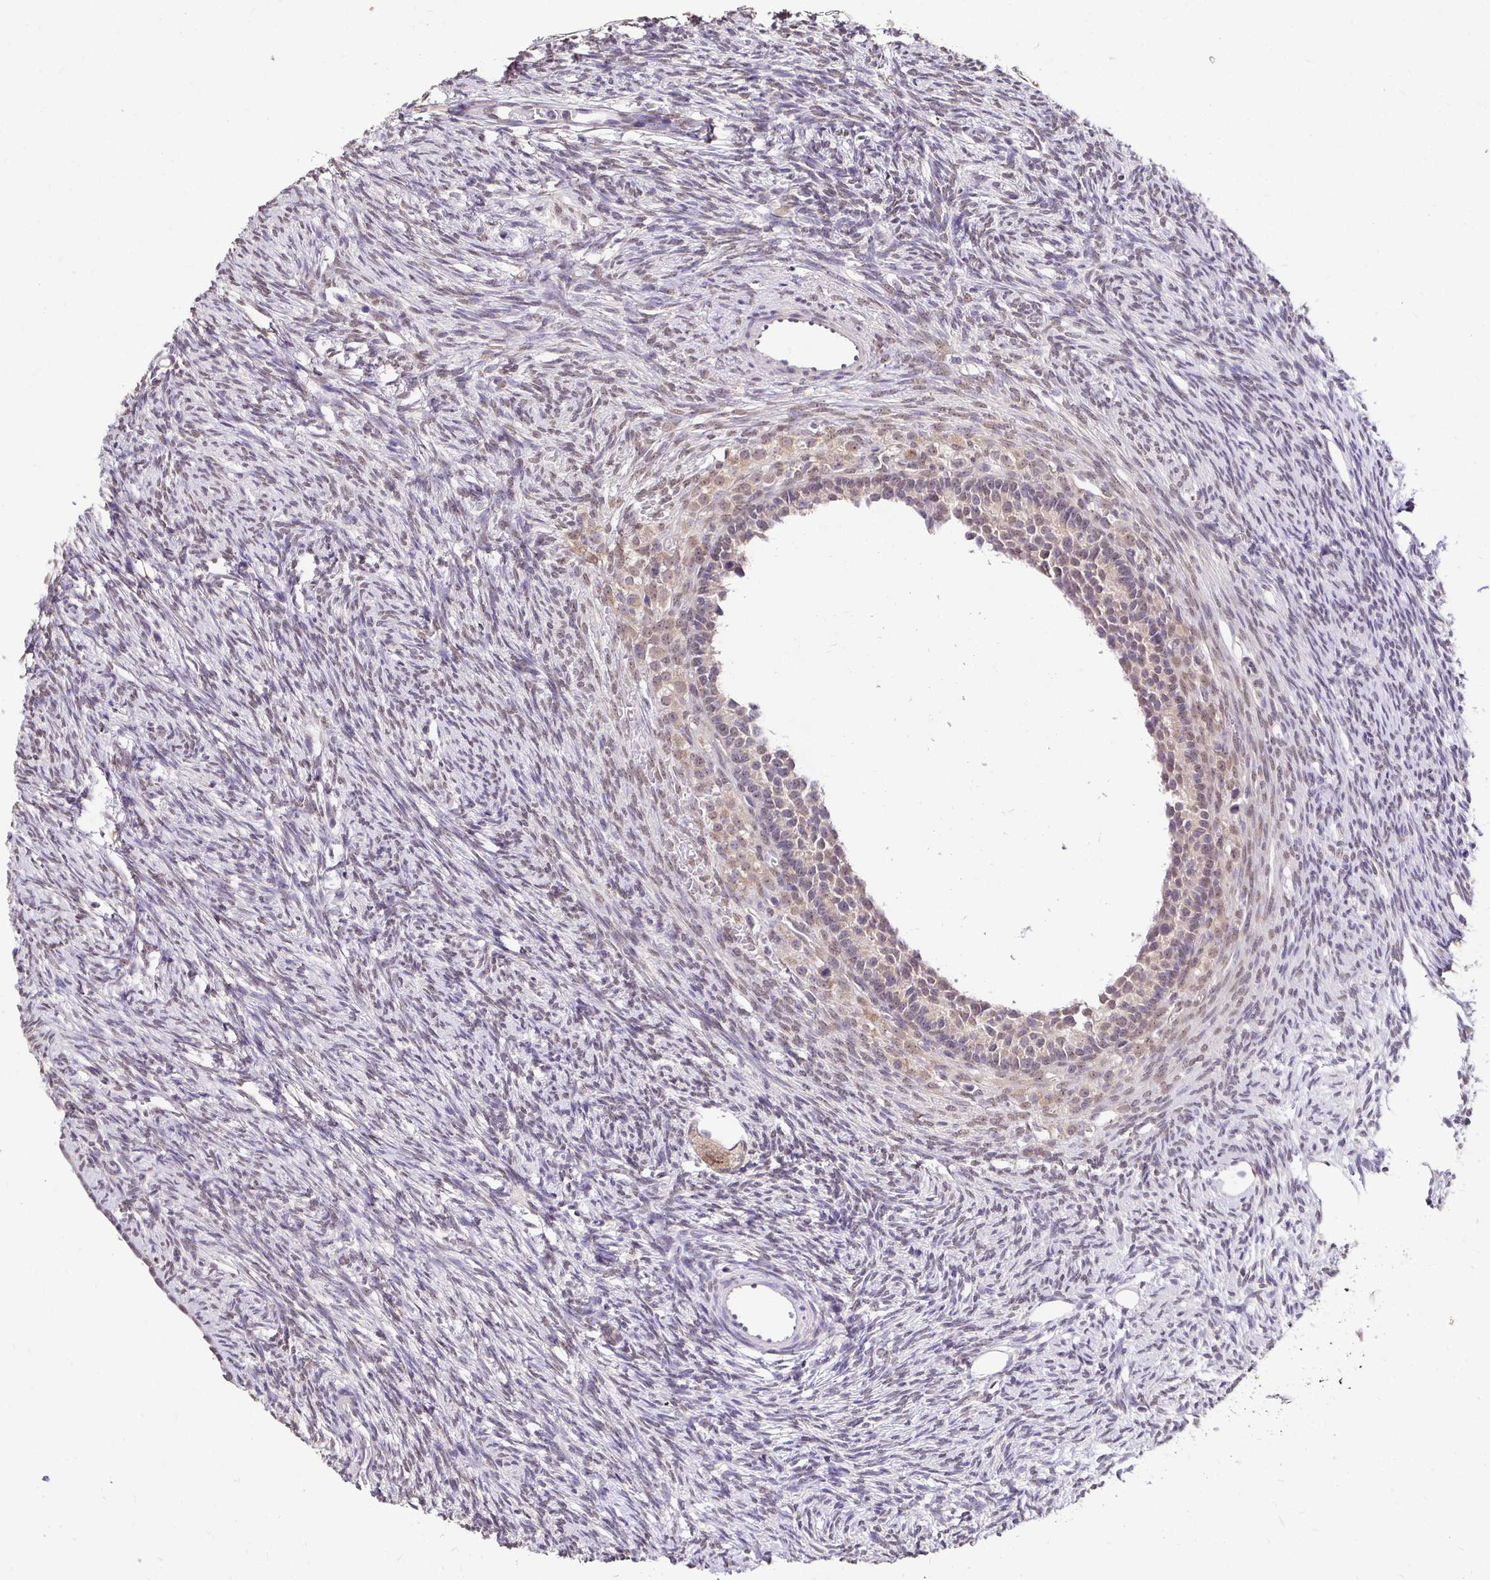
{"staining": {"intensity": "negative", "quantity": "none", "location": "none"}, "tissue": "ovary", "cell_type": "Follicle cells", "image_type": "normal", "snomed": [{"axis": "morphology", "description": "Normal tissue, NOS"}, {"axis": "topography", "description": "Ovary"}], "caption": "There is no significant expression in follicle cells of ovary. (DAB immunohistochemistry visualized using brightfield microscopy, high magnification).", "gene": "RHEBL1", "patient": {"sex": "female", "age": 33}}